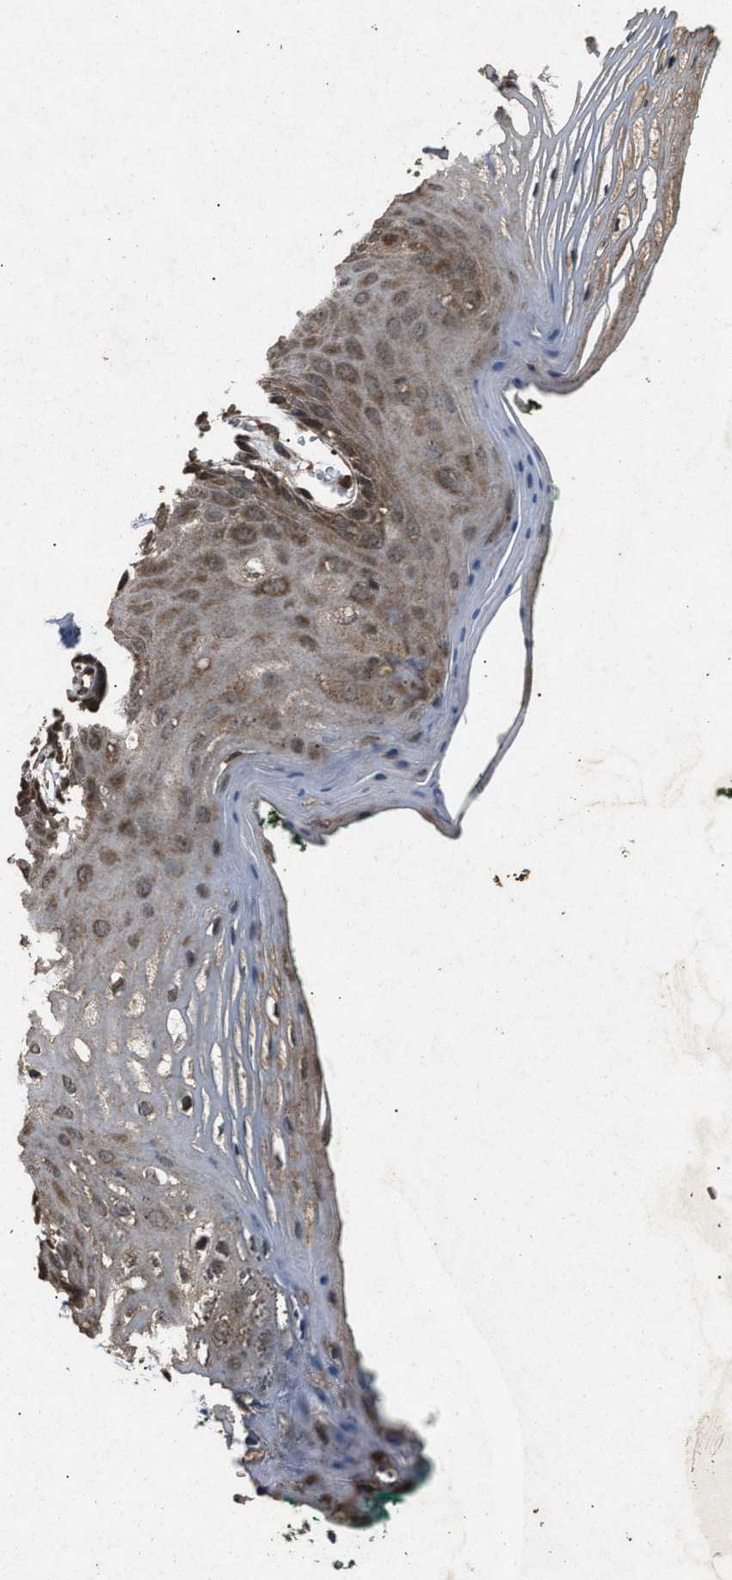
{"staining": {"intensity": "moderate", "quantity": ">75%", "location": "cytoplasmic/membranous"}, "tissue": "oral mucosa", "cell_type": "Squamous epithelial cells", "image_type": "normal", "snomed": [{"axis": "morphology", "description": "Normal tissue, NOS"}, {"axis": "topography", "description": "Skeletal muscle"}, {"axis": "topography", "description": "Oral tissue"}, {"axis": "topography", "description": "Peripheral nerve tissue"}], "caption": "A photomicrograph of oral mucosa stained for a protein reveals moderate cytoplasmic/membranous brown staining in squamous epithelial cells. The protein of interest is stained brown, and the nuclei are stained in blue (DAB IHC with brightfield microscopy, high magnification).", "gene": "OAS1", "patient": {"sex": "female", "age": 84}}